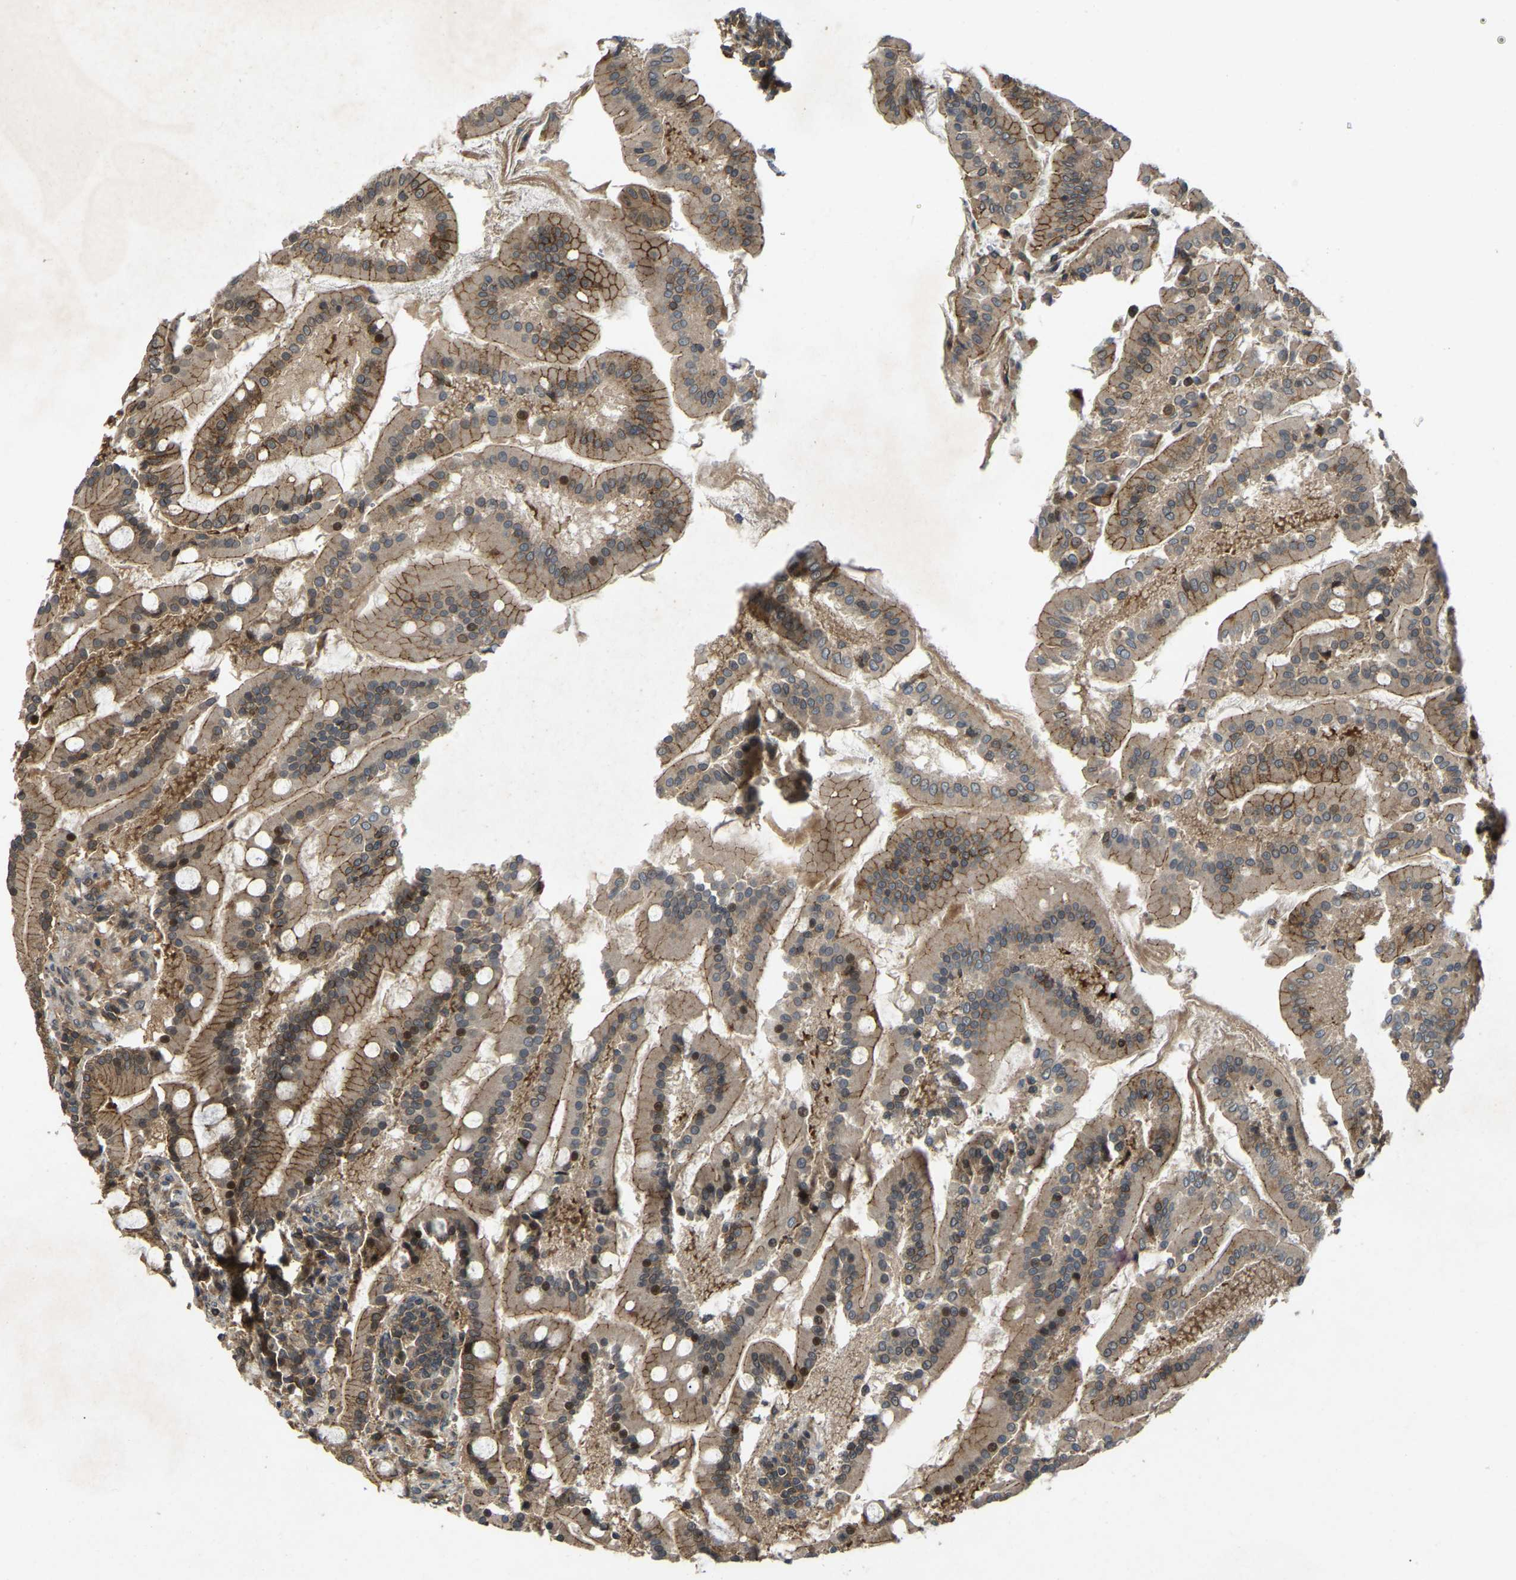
{"staining": {"intensity": "strong", "quantity": ">75%", "location": "cytoplasmic/membranous,nuclear"}, "tissue": "duodenum", "cell_type": "Glandular cells", "image_type": "normal", "snomed": [{"axis": "morphology", "description": "Normal tissue, NOS"}, {"axis": "topography", "description": "Duodenum"}], "caption": "Duodenum stained for a protein (brown) reveals strong cytoplasmic/membranous,nuclear positive staining in about >75% of glandular cells.", "gene": "KIAA1549", "patient": {"sex": "male", "age": 50}}